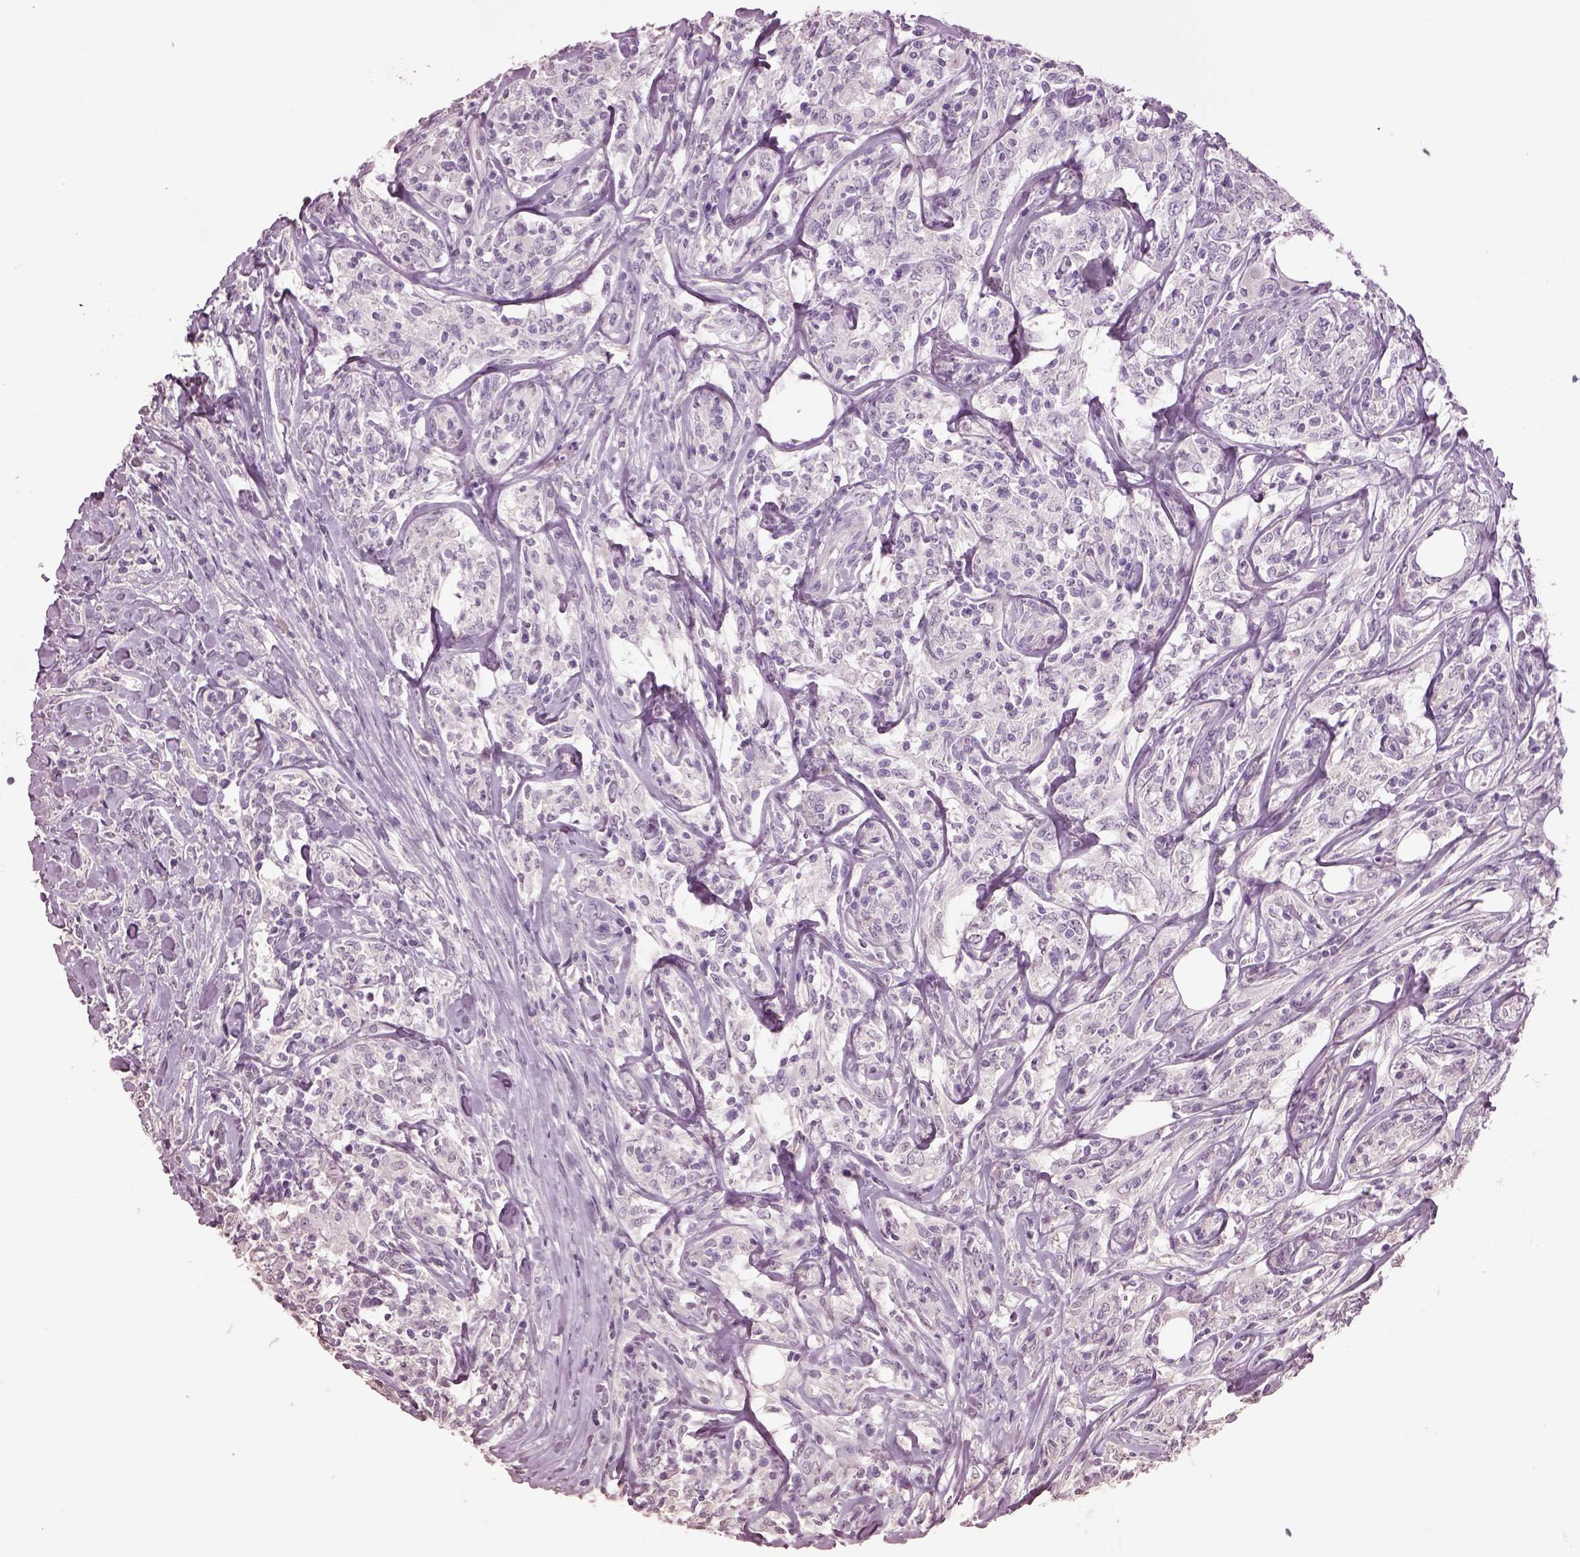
{"staining": {"intensity": "negative", "quantity": "none", "location": "none"}, "tissue": "lymphoma", "cell_type": "Tumor cells", "image_type": "cancer", "snomed": [{"axis": "morphology", "description": "Malignant lymphoma, non-Hodgkin's type, High grade"}, {"axis": "topography", "description": "Lymph node"}], "caption": "Tumor cells show no significant staining in lymphoma.", "gene": "KCNIP3", "patient": {"sex": "female", "age": 84}}